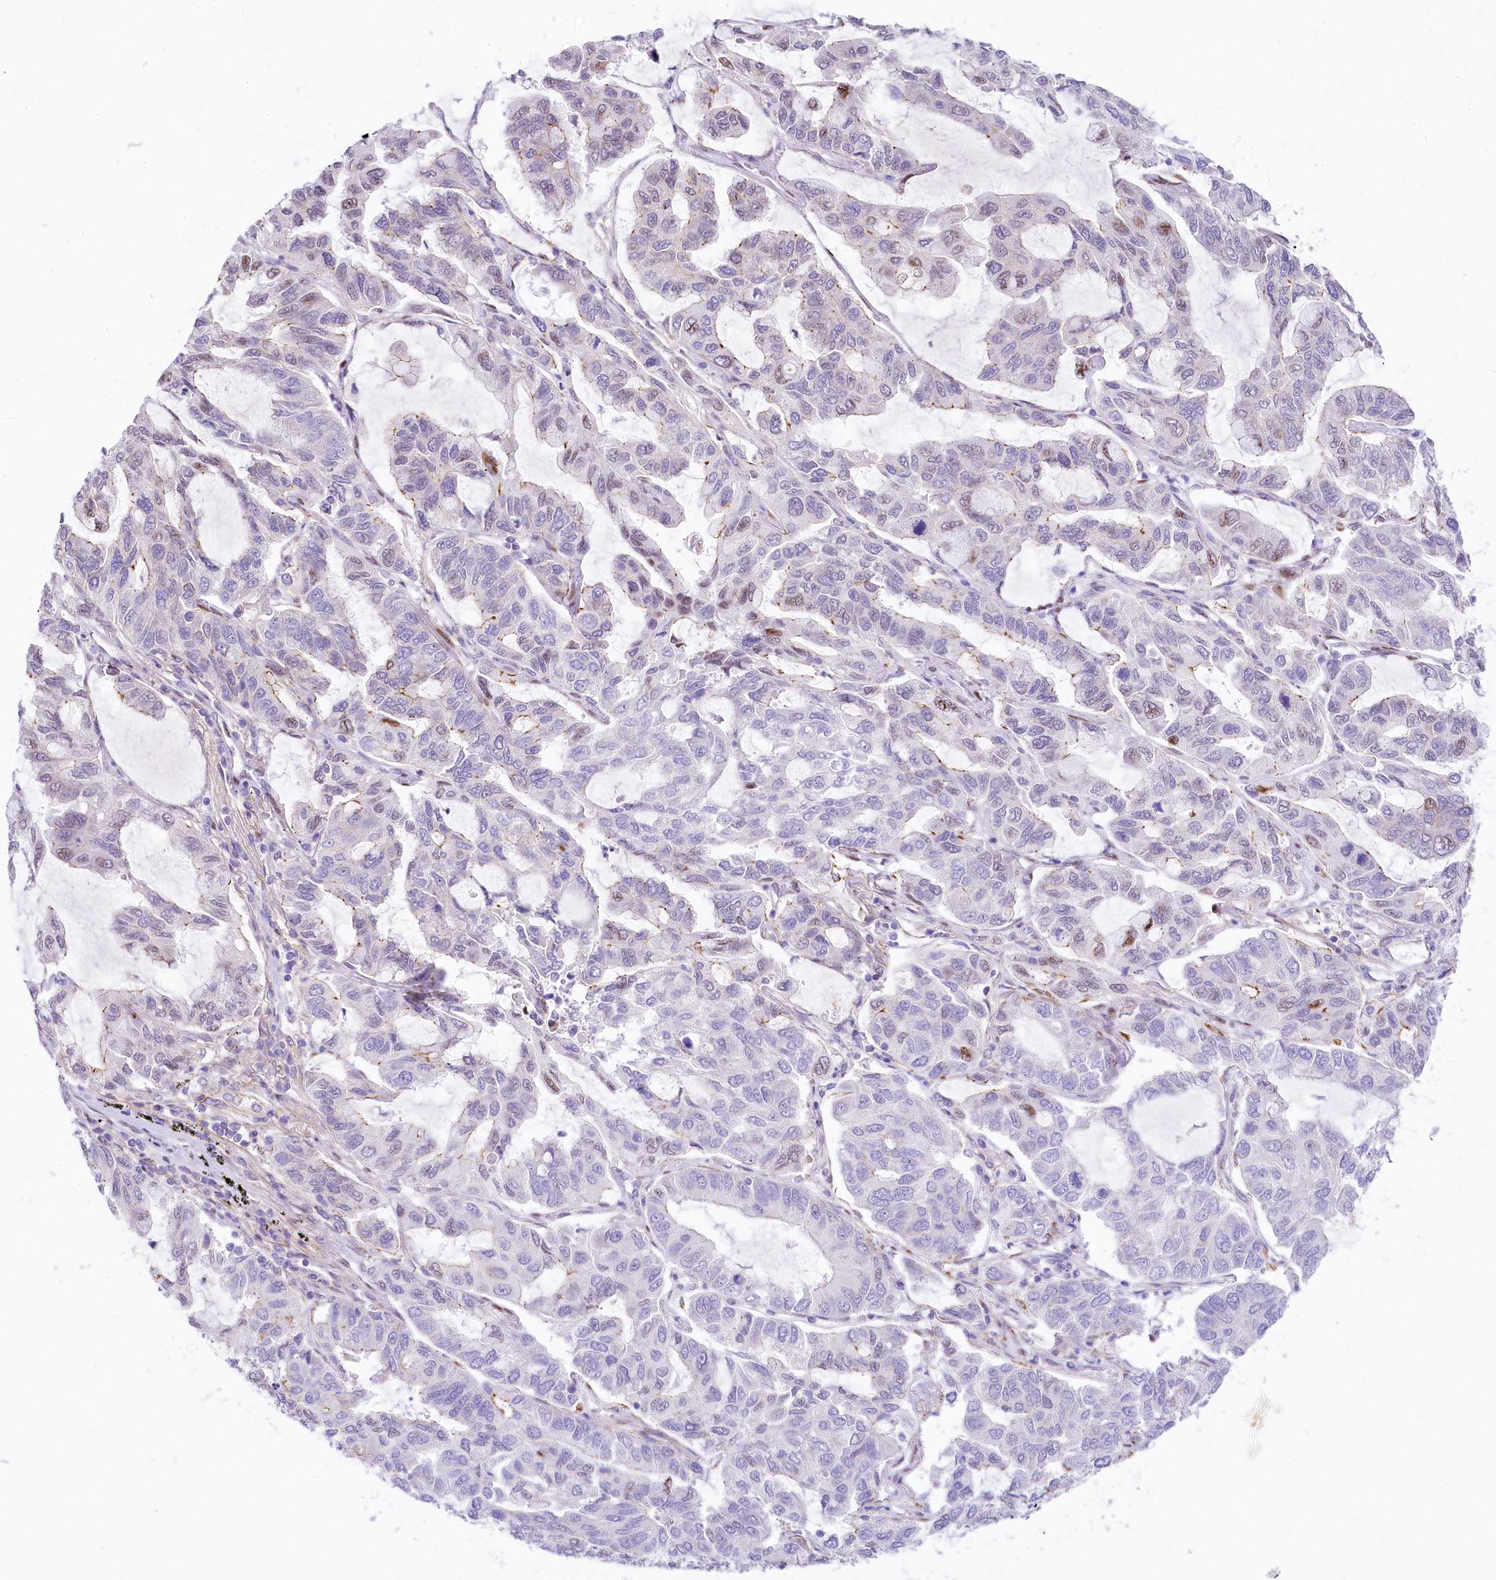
{"staining": {"intensity": "weak", "quantity": "<25%", "location": "nuclear"}, "tissue": "lung cancer", "cell_type": "Tumor cells", "image_type": "cancer", "snomed": [{"axis": "morphology", "description": "Adenocarcinoma, NOS"}, {"axis": "topography", "description": "Lung"}], "caption": "High power microscopy histopathology image of an IHC photomicrograph of lung adenocarcinoma, revealing no significant positivity in tumor cells. (DAB (3,3'-diaminobenzidine) IHC with hematoxylin counter stain).", "gene": "PPIP5K2", "patient": {"sex": "male", "age": 64}}